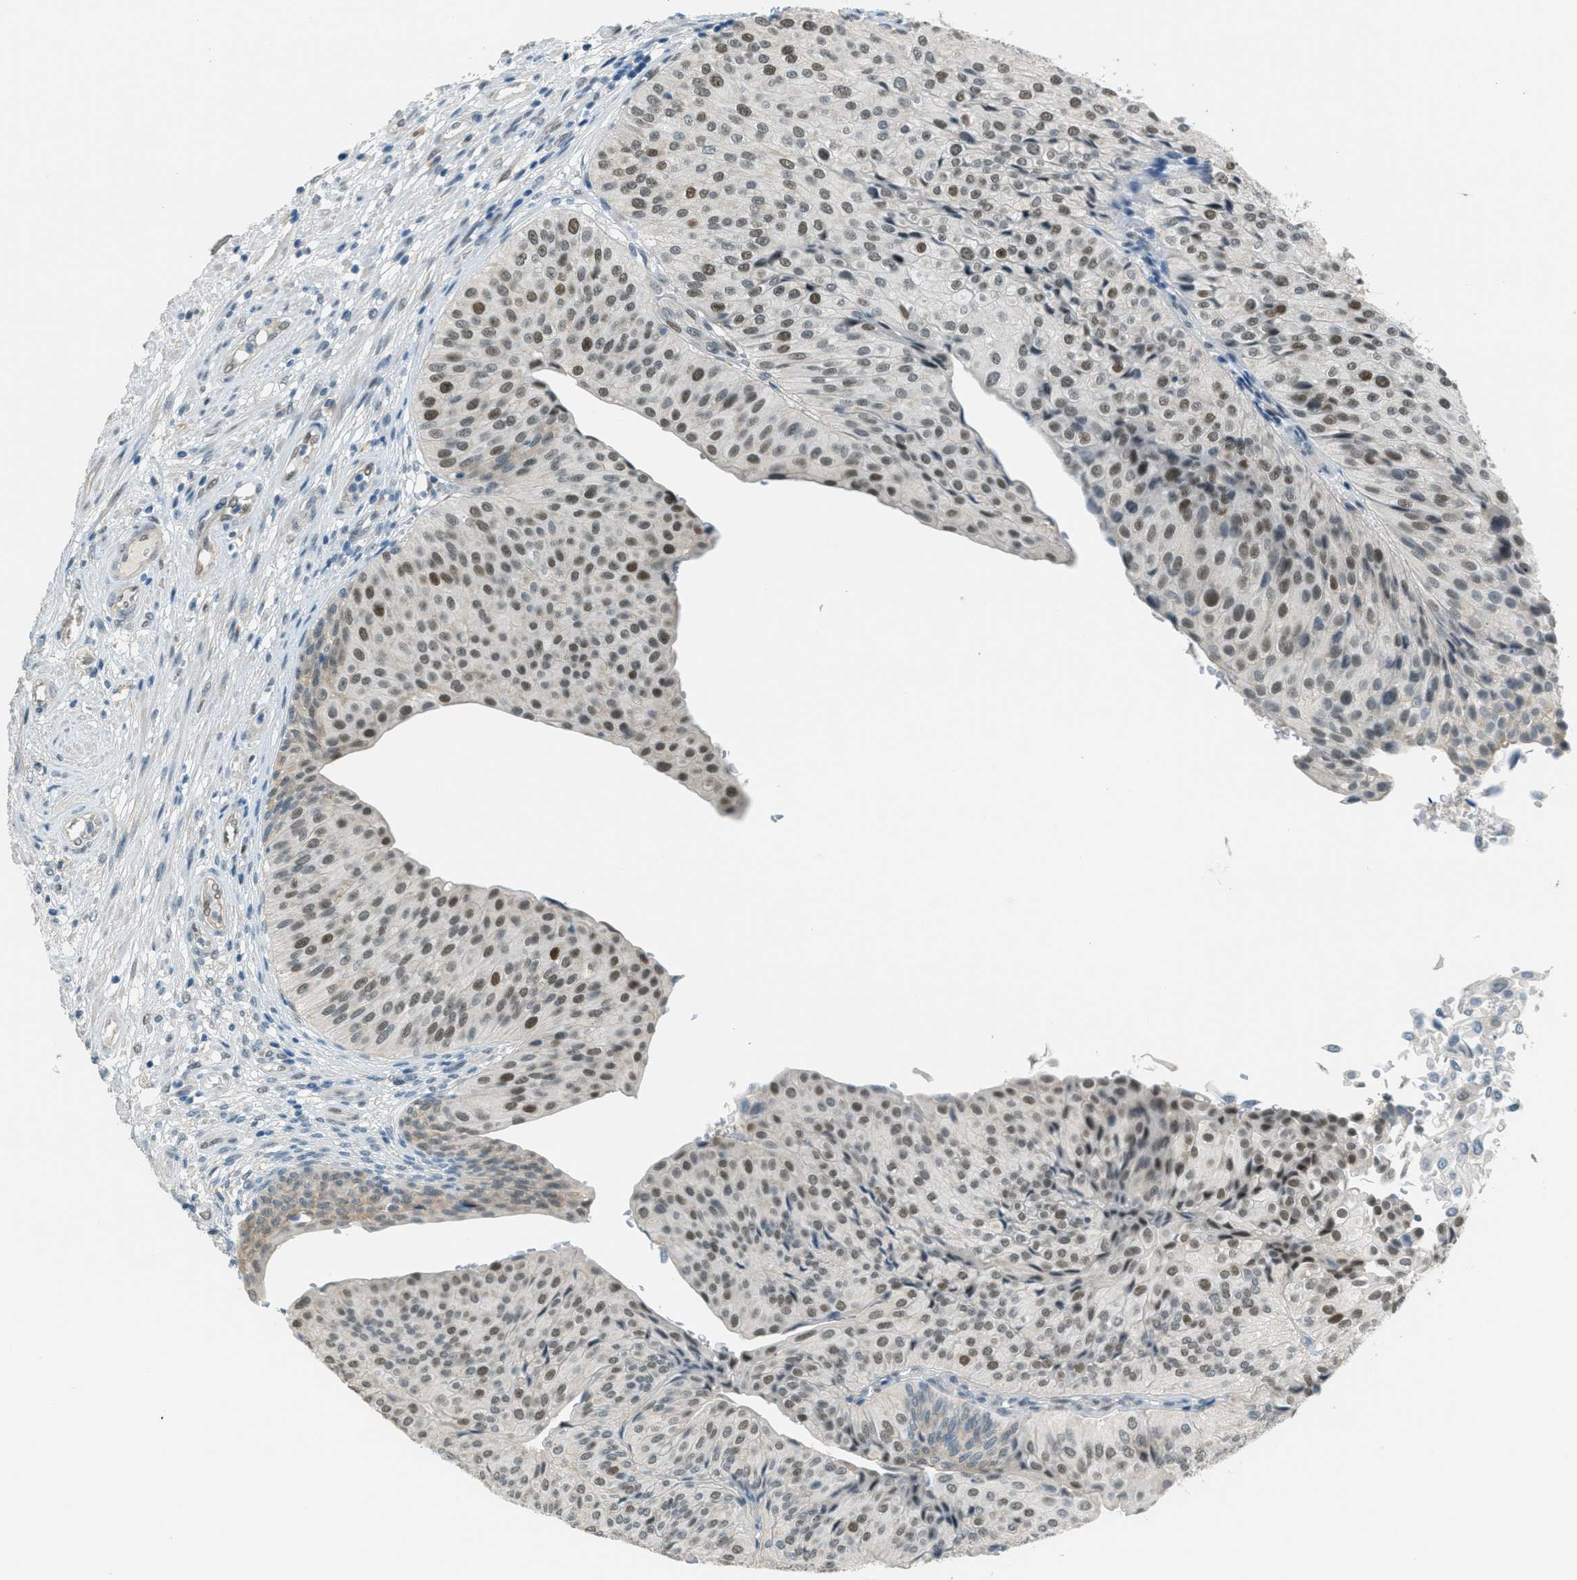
{"staining": {"intensity": "moderate", "quantity": ">75%", "location": "cytoplasmic/membranous"}, "tissue": "urothelial cancer", "cell_type": "Tumor cells", "image_type": "cancer", "snomed": [{"axis": "morphology", "description": "Urothelial carcinoma, Low grade"}, {"axis": "topography", "description": "Urinary bladder"}], "caption": "Protein expression analysis of human urothelial carcinoma (low-grade) reveals moderate cytoplasmic/membranous positivity in approximately >75% of tumor cells. Immunohistochemistry (ihc) stains the protein of interest in brown and the nuclei are stained blue.", "gene": "TCF3", "patient": {"sex": "male", "age": 67}}